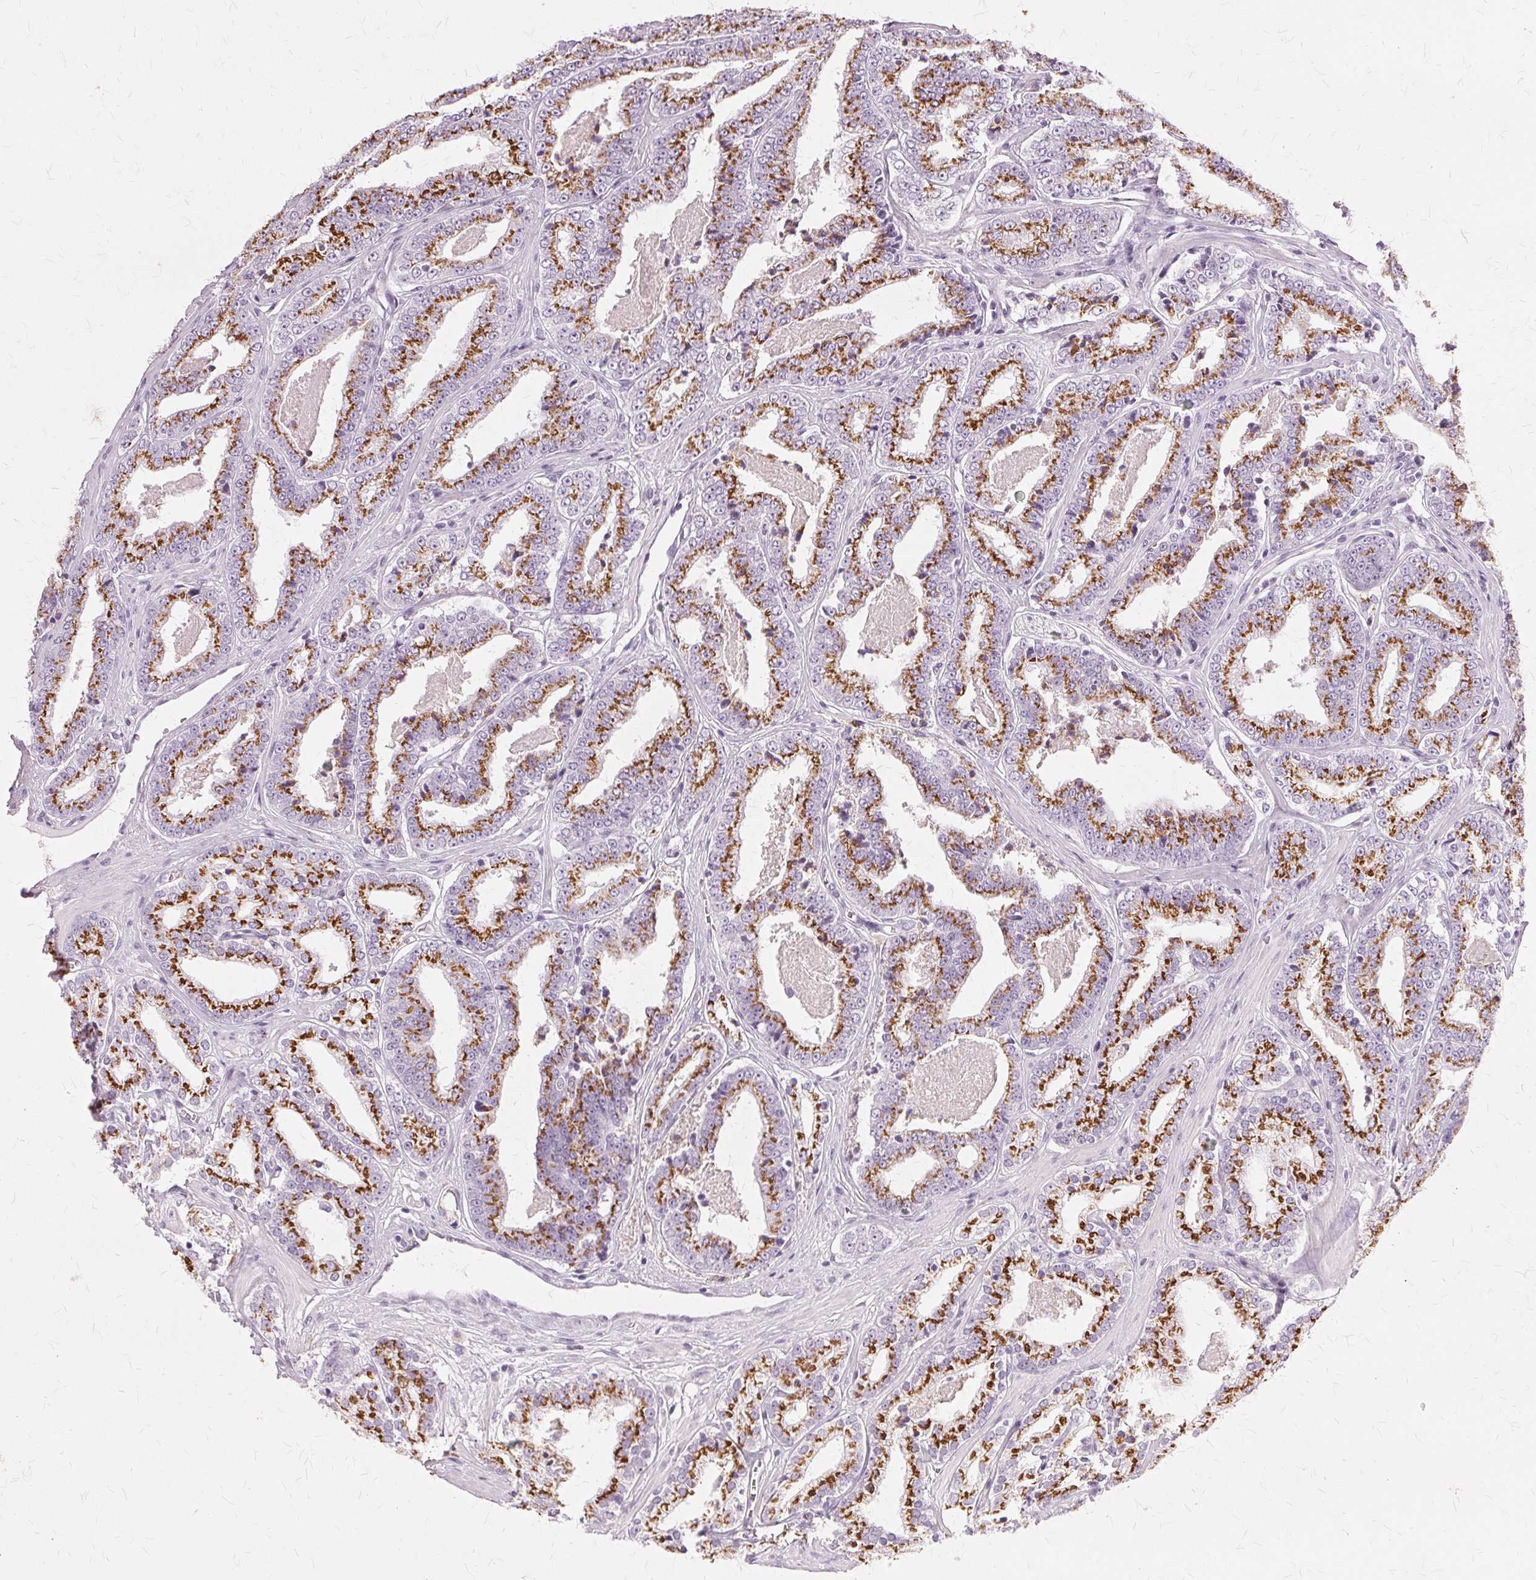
{"staining": {"intensity": "strong", "quantity": ">75%", "location": "cytoplasmic/membranous"}, "tissue": "prostate cancer", "cell_type": "Tumor cells", "image_type": "cancer", "snomed": [{"axis": "morphology", "description": "Adenocarcinoma, Low grade"}, {"axis": "topography", "description": "Prostate"}], "caption": "A high-resolution histopathology image shows IHC staining of prostate cancer (adenocarcinoma (low-grade)), which exhibits strong cytoplasmic/membranous staining in approximately >75% of tumor cells.", "gene": "SLC45A3", "patient": {"sex": "male", "age": 60}}